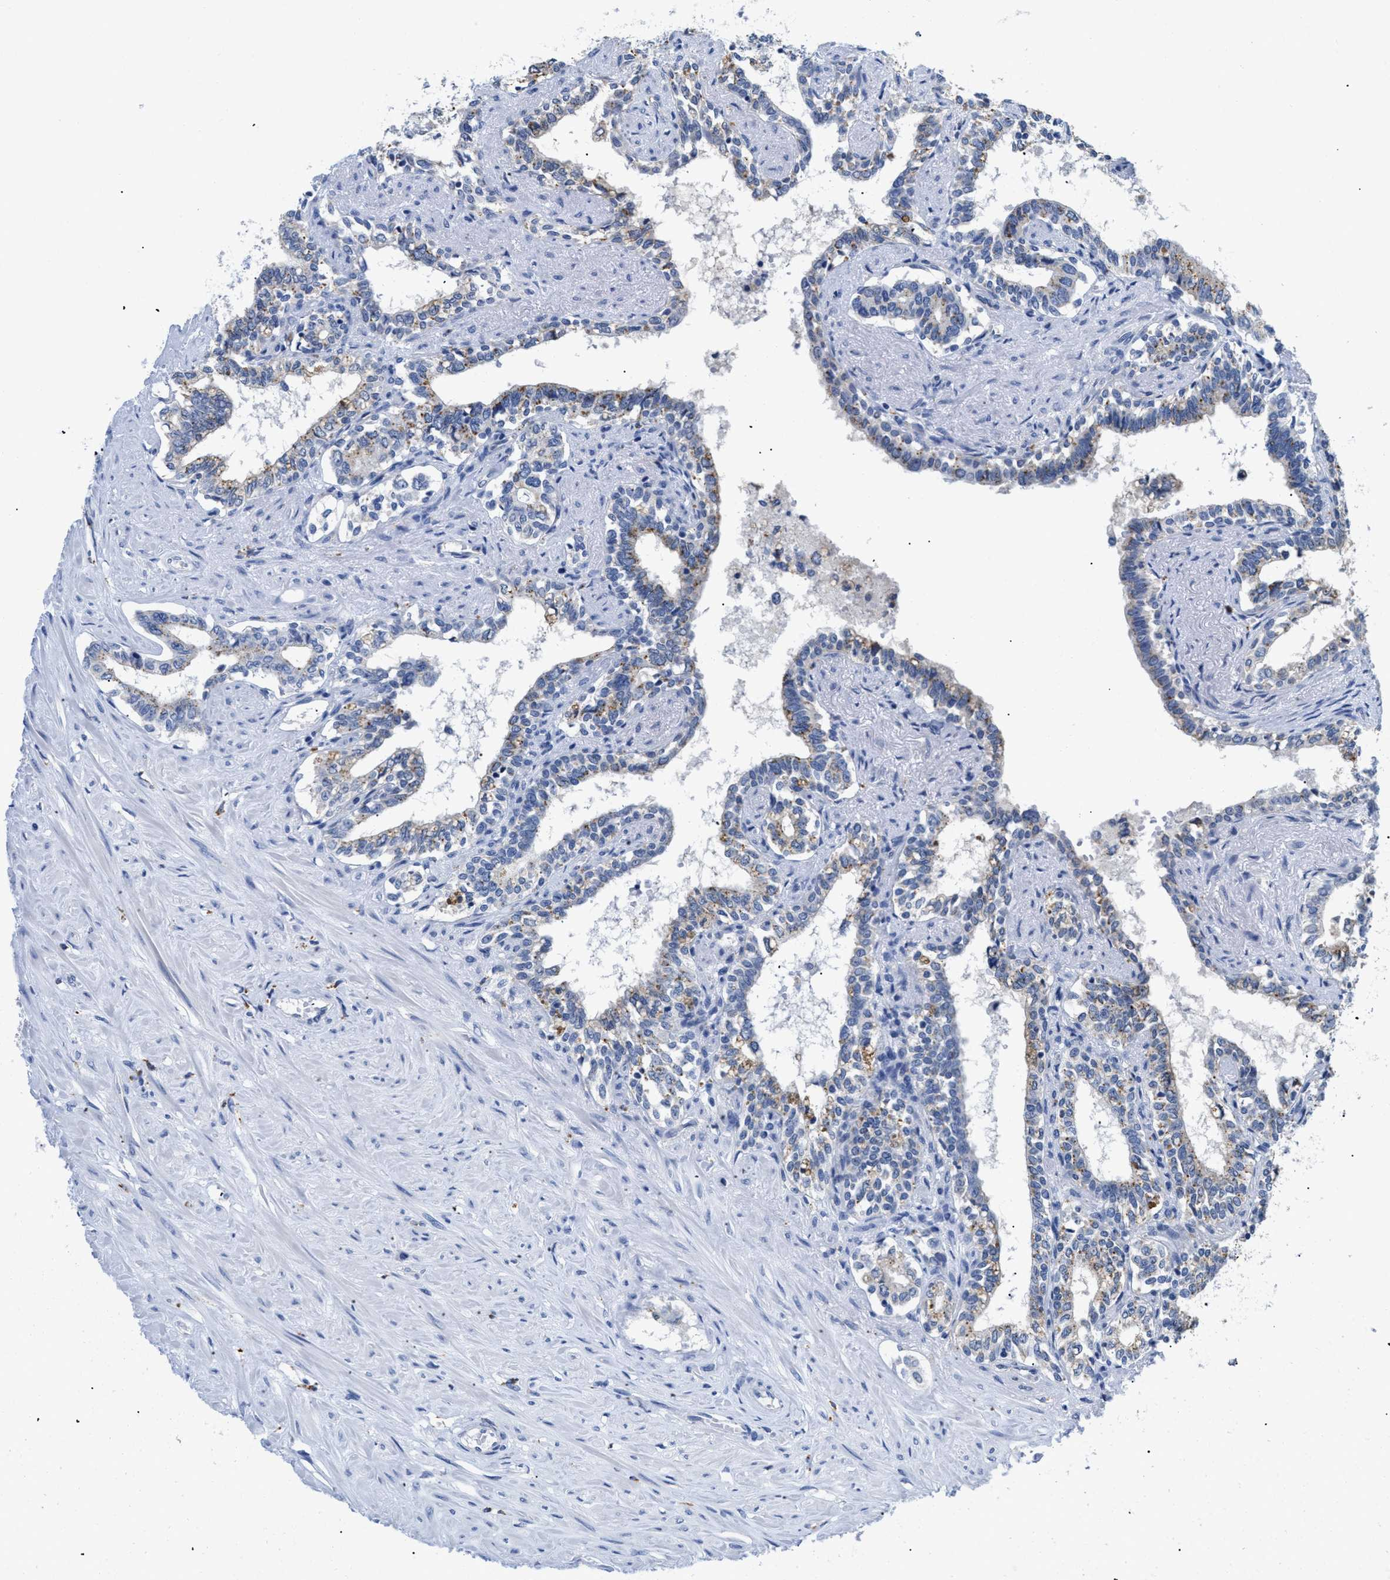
{"staining": {"intensity": "moderate", "quantity": "<25%", "location": "cytoplasmic/membranous"}, "tissue": "seminal vesicle", "cell_type": "Glandular cells", "image_type": "normal", "snomed": [{"axis": "morphology", "description": "Normal tissue, NOS"}, {"axis": "morphology", "description": "Adenocarcinoma, High grade"}, {"axis": "topography", "description": "Prostate"}, {"axis": "topography", "description": "Seminal veicle"}], "caption": "Immunohistochemistry (DAB (3,3'-diaminobenzidine)) staining of benign human seminal vesicle reveals moderate cytoplasmic/membranous protein positivity in about <25% of glandular cells. (IHC, brightfield microscopy, high magnification).", "gene": "APOBEC2", "patient": {"sex": "male", "age": 55}}